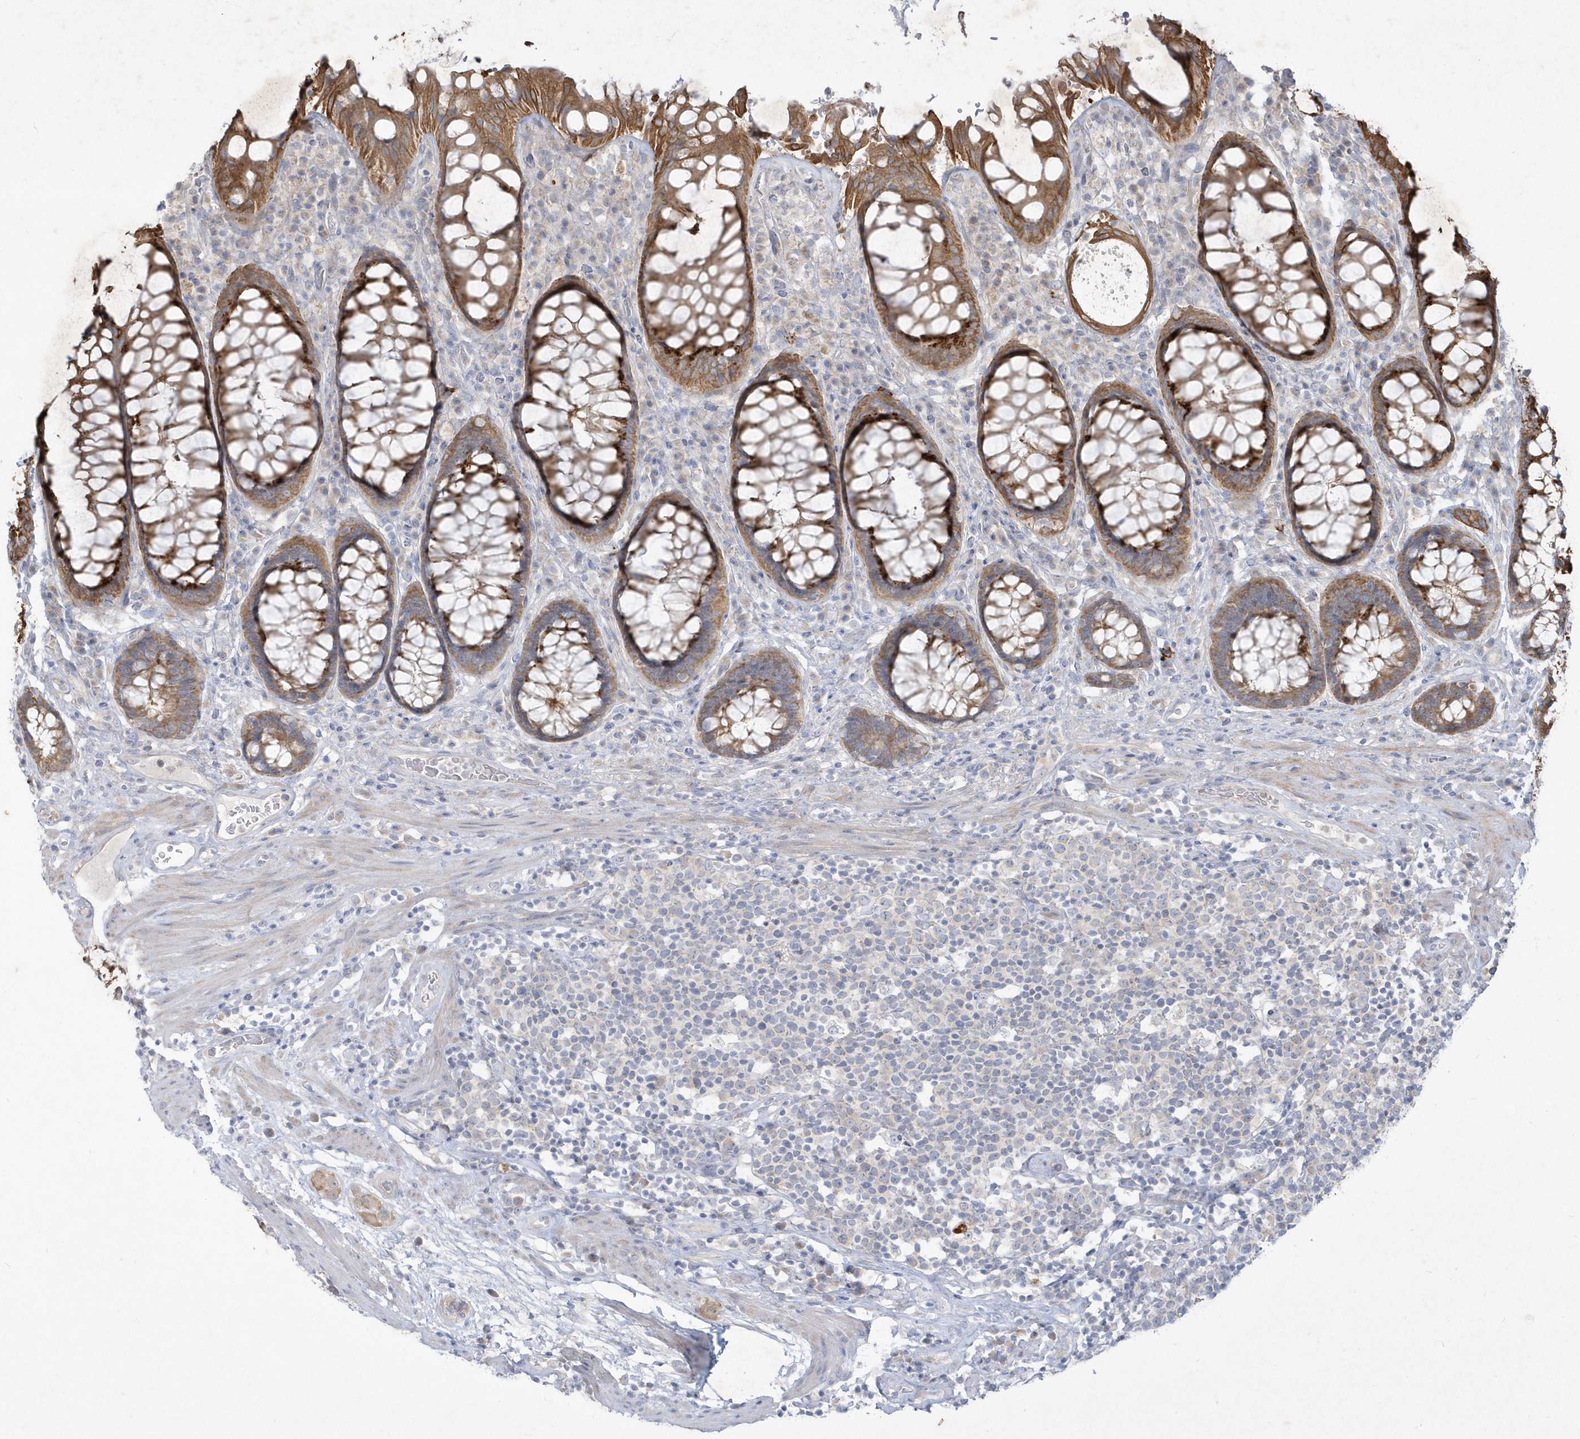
{"staining": {"intensity": "moderate", "quantity": ">75%", "location": "cytoplasmic/membranous"}, "tissue": "rectum", "cell_type": "Glandular cells", "image_type": "normal", "snomed": [{"axis": "morphology", "description": "Normal tissue, NOS"}, {"axis": "topography", "description": "Rectum"}], "caption": "A medium amount of moderate cytoplasmic/membranous positivity is appreciated in approximately >75% of glandular cells in unremarkable rectum.", "gene": "LARS1", "patient": {"sex": "male", "age": 64}}